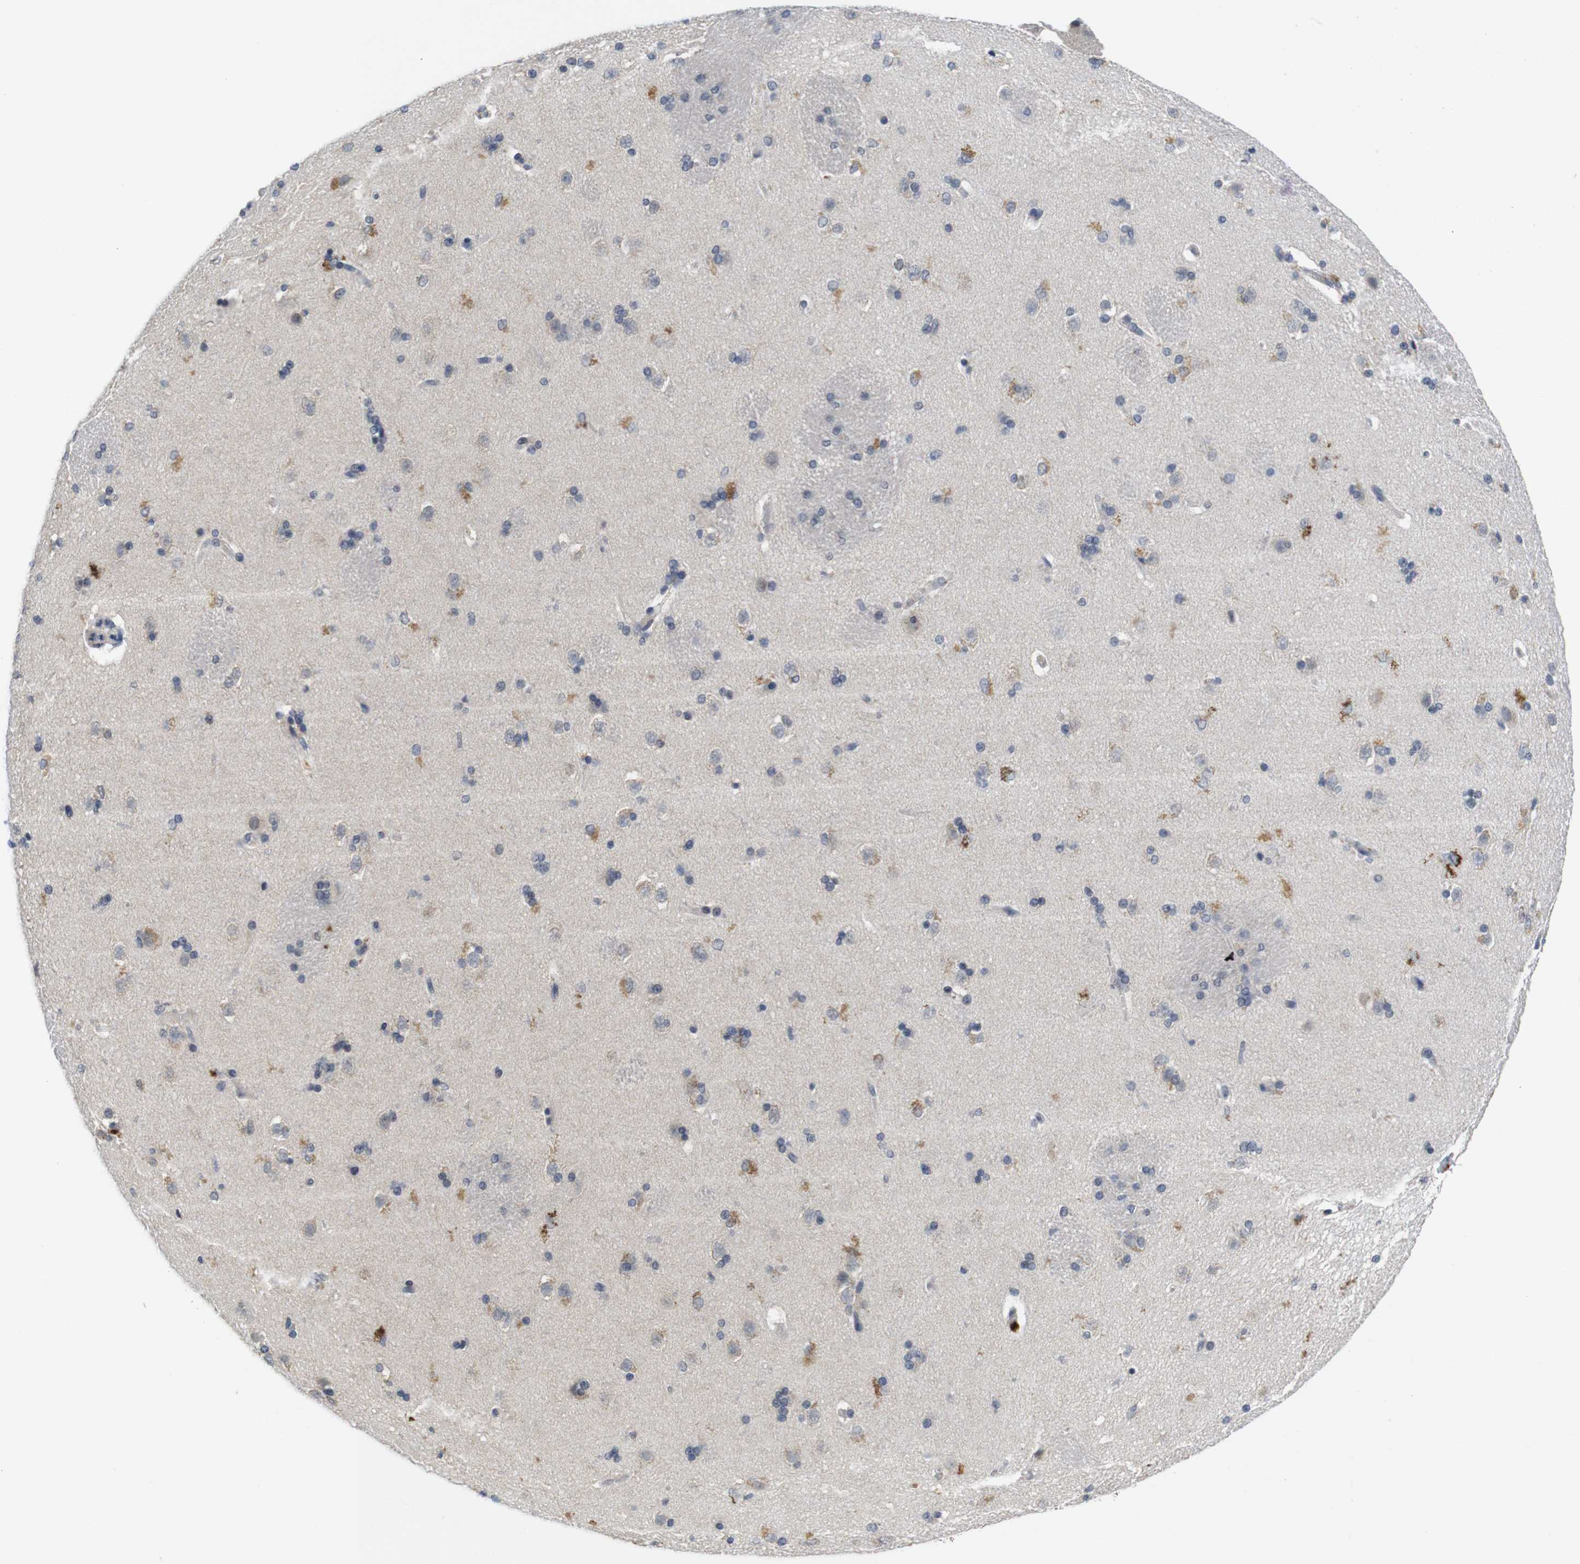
{"staining": {"intensity": "negative", "quantity": "none", "location": "none"}, "tissue": "caudate", "cell_type": "Glial cells", "image_type": "normal", "snomed": [{"axis": "morphology", "description": "Normal tissue, NOS"}, {"axis": "topography", "description": "Lateral ventricle wall"}], "caption": "Image shows no significant protein positivity in glial cells of benign caudate.", "gene": "SKP2", "patient": {"sex": "female", "age": 19}}